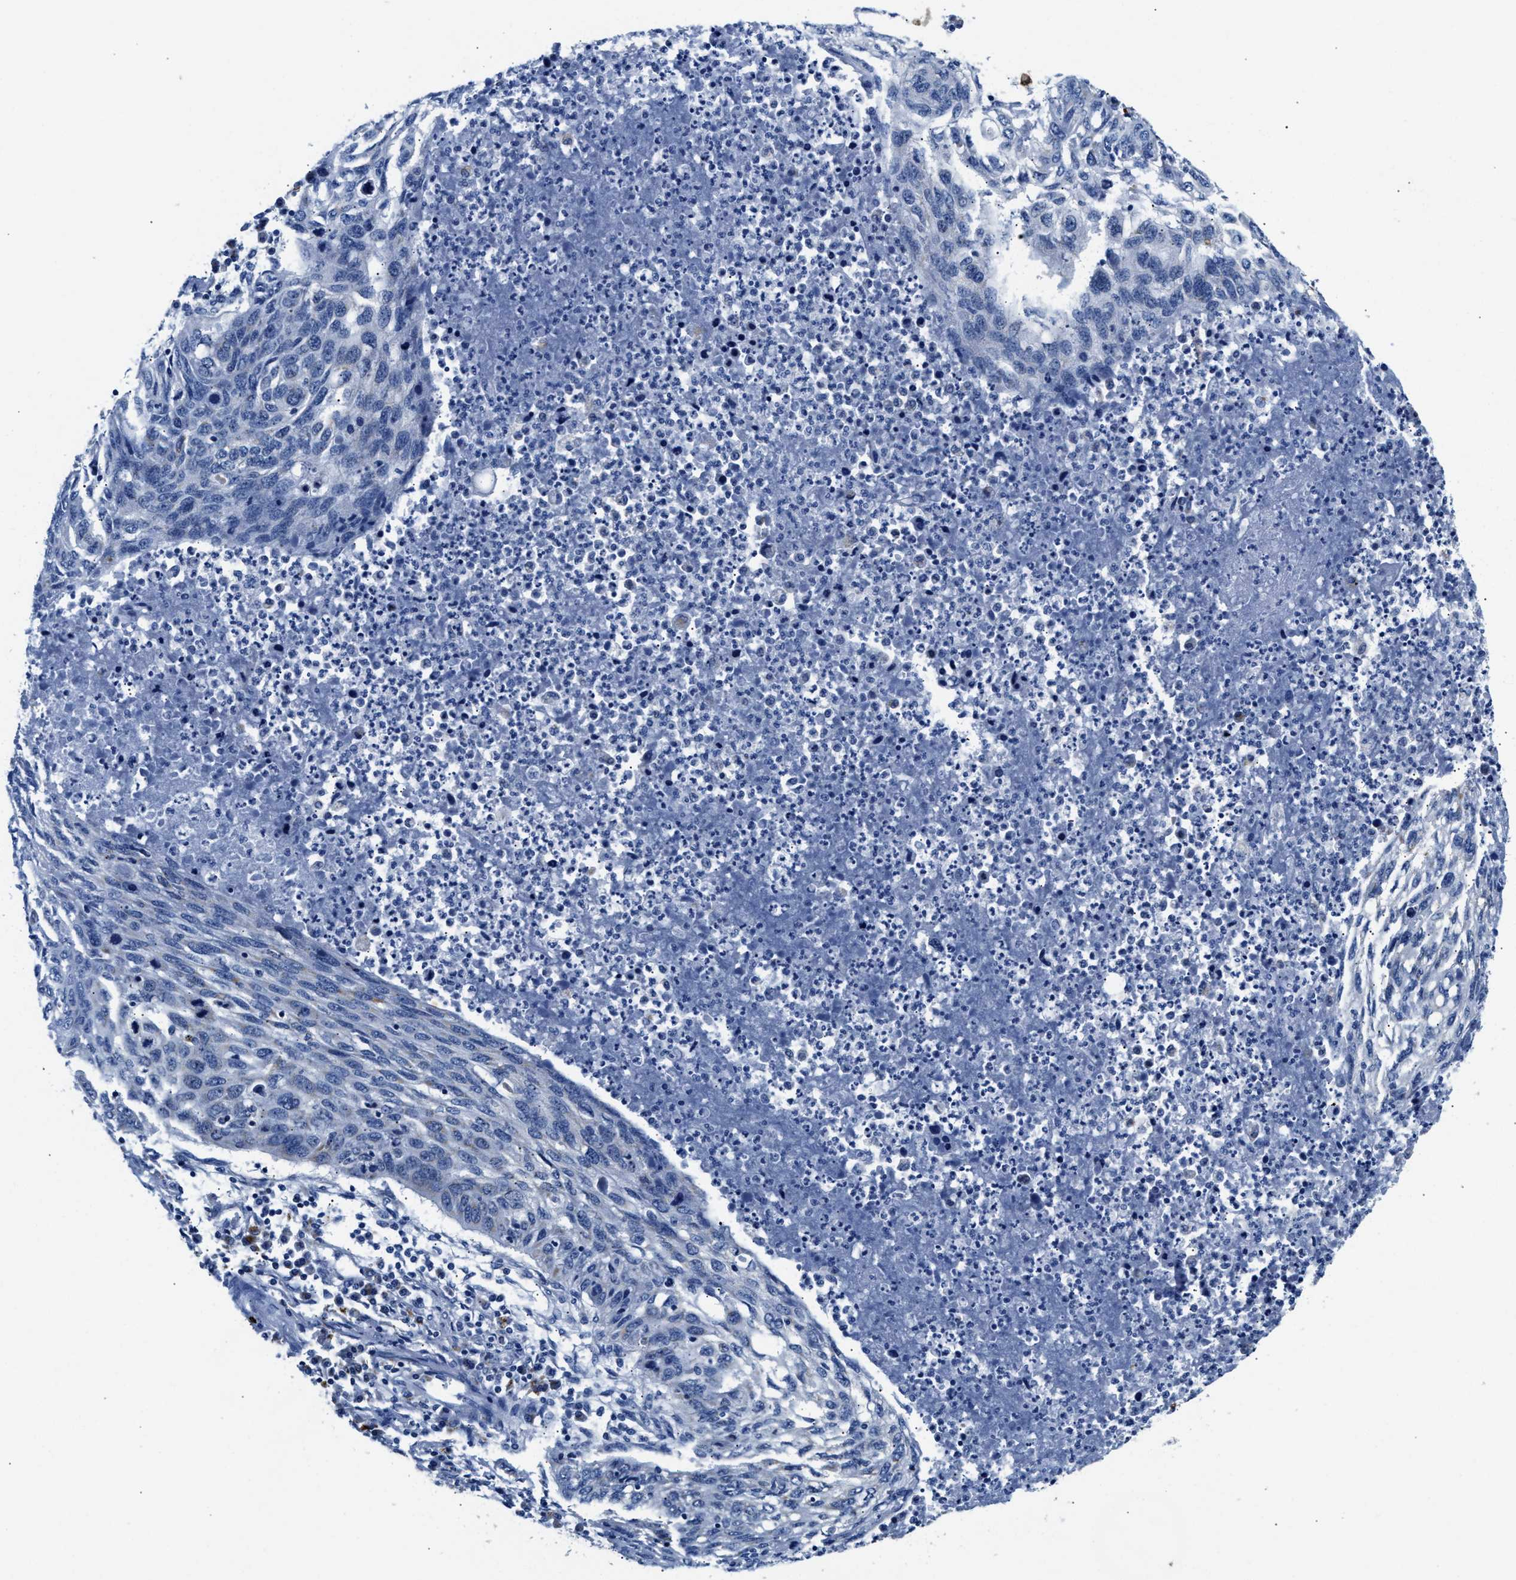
{"staining": {"intensity": "negative", "quantity": "none", "location": "none"}, "tissue": "lung cancer", "cell_type": "Tumor cells", "image_type": "cancer", "snomed": [{"axis": "morphology", "description": "Squamous cell carcinoma, NOS"}, {"axis": "topography", "description": "Lung"}], "caption": "This is an immunohistochemistry (IHC) histopathology image of human lung cancer (squamous cell carcinoma). There is no staining in tumor cells.", "gene": "ACADVL", "patient": {"sex": "female", "age": 63}}